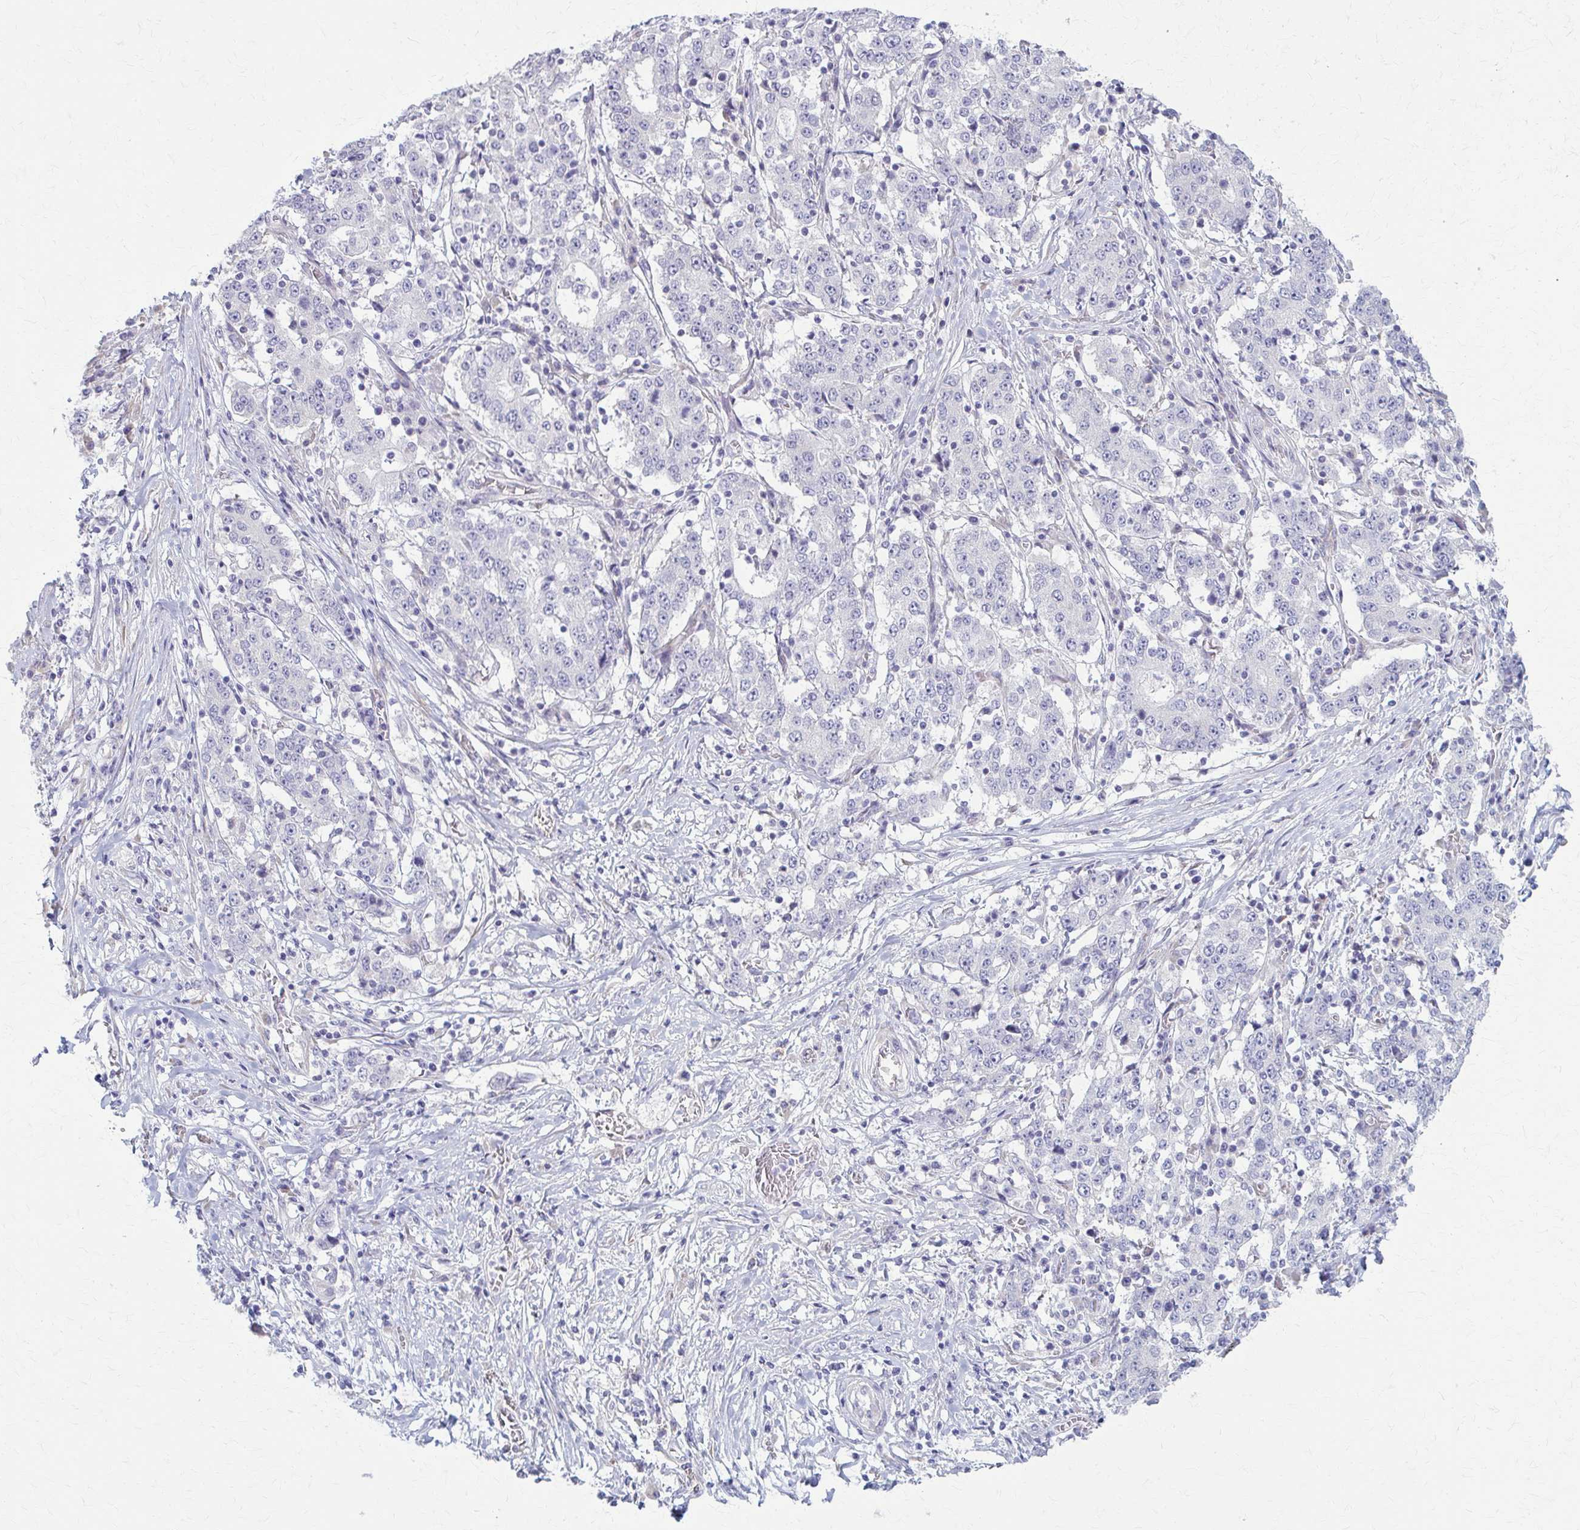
{"staining": {"intensity": "negative", "quantity": "none", "location": "none"}, "tissue": "stomach cancer", "cell_type": "Tumor cells", "image_type": "cancer", "snomed": [{"axis": "morphology", "description": "Adenocarcinoma, NOS"}, {"axis": "topography", "description": "Stomach"}], "caption": "DAB immunohistochemical staining of human stomach cancer exhibits no significant positivity in tumor cells.", "gene": "PRKRA", "patient": {"sex": "male", "age": 59}}